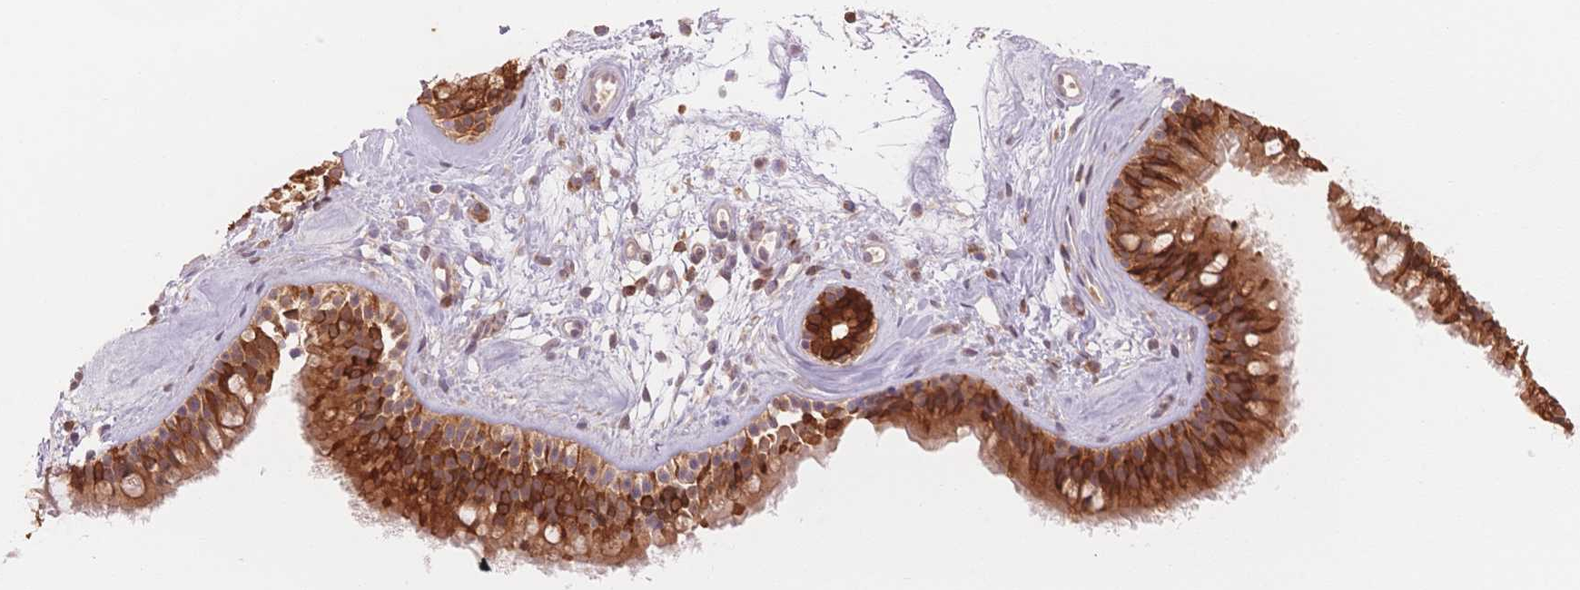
{"staining": {"intensity": "strong", "quantity": ">75%", "location": "cytoplasmic/membranous"}, "tissue": "nasopharynx", "cell_type": "Respiratory epithelial cells", "image_type": "normal", "snomed": [{"axis": "morphology", "description": "Normal tissue, NOS"}, {"axis": "topography", "description": "Nasopharynx"}], "caption": "Immunohistochemical staining of normal nasopharynx reveals >75% levels of strong cytoplasmic/membranous protein staining in approximately >75% of respiratory epithelial cells.", "gene": "STK39", "patient": {"sex": "female", "age": 70}}